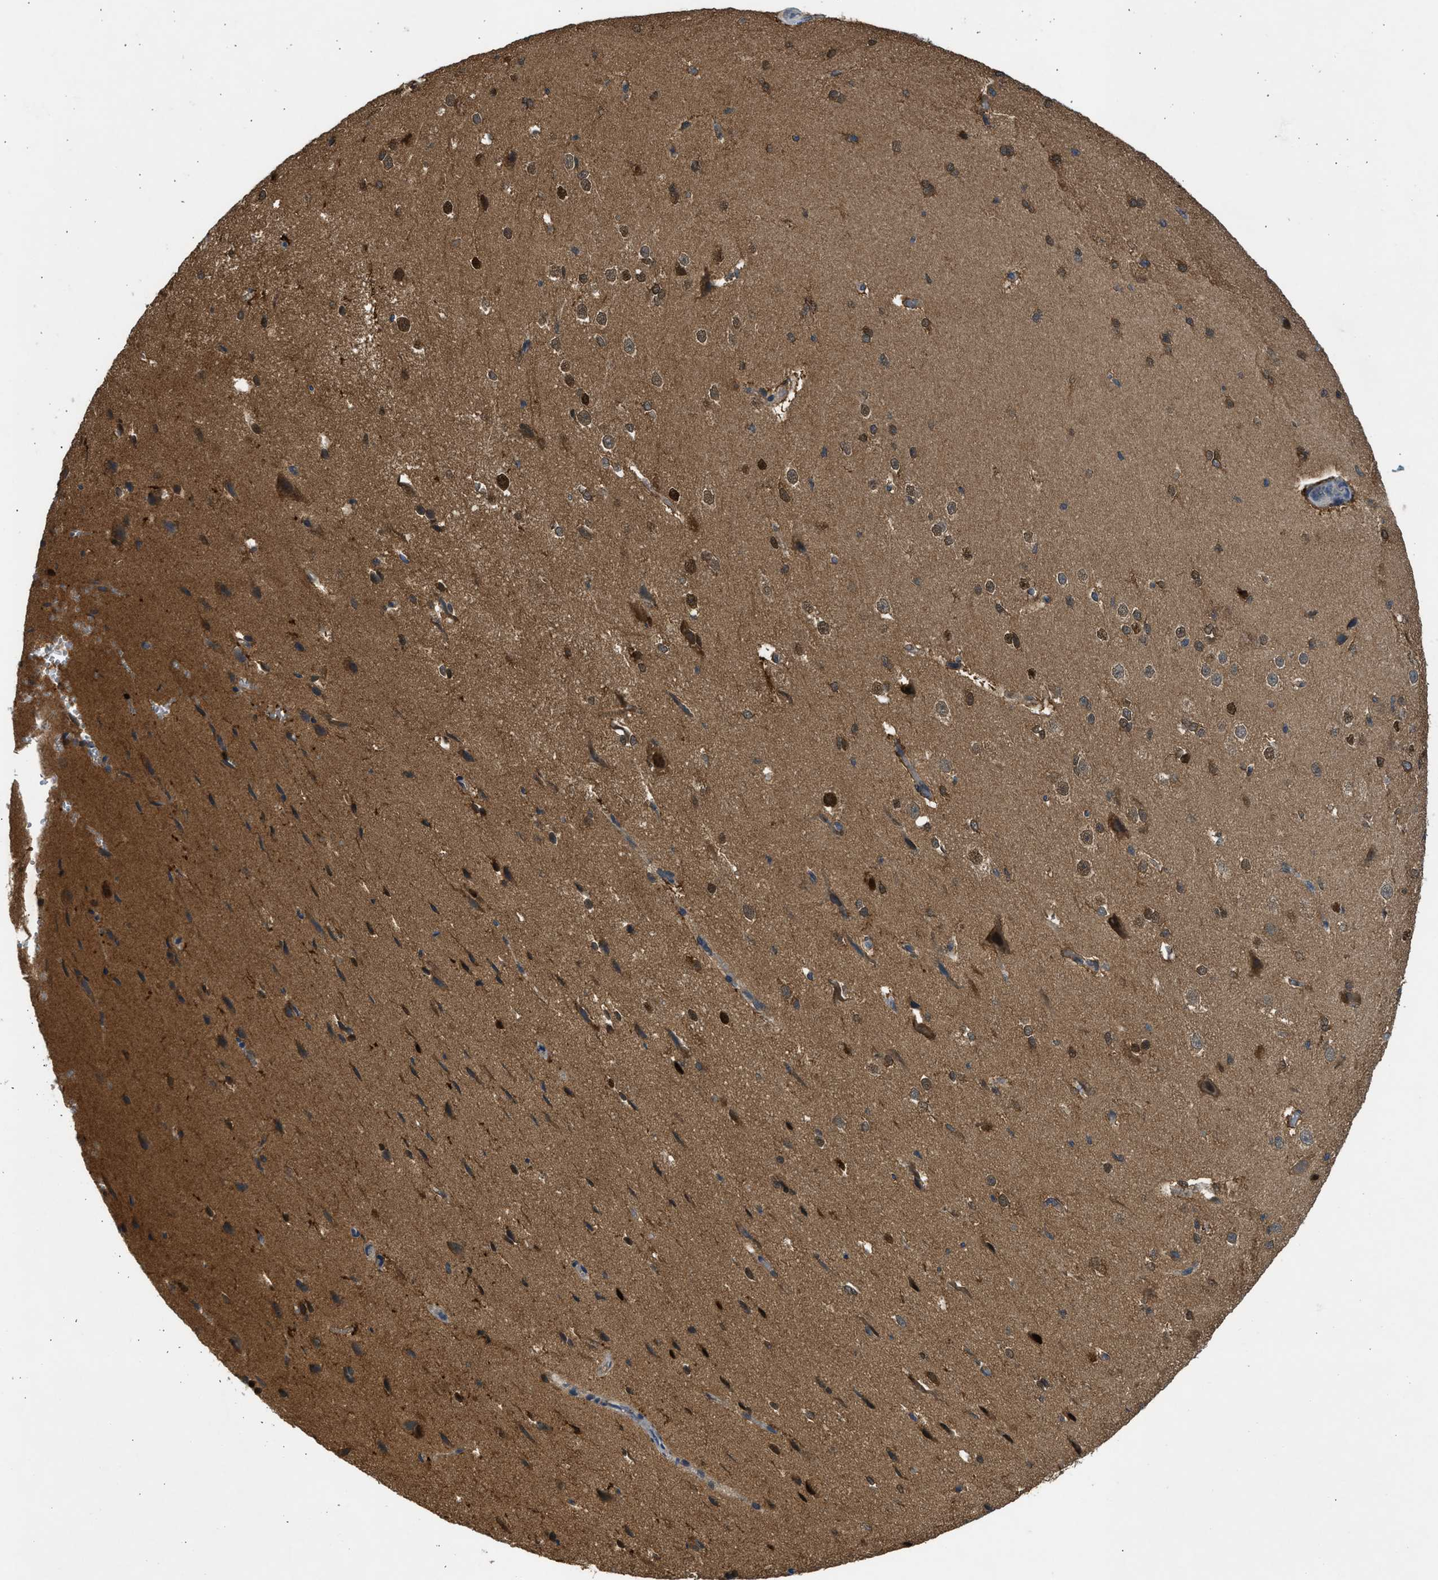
{"staining": {"intensity": "negative", "quantity": "none", "location": "none"}, "tissue": "cerebral cortex", "cell_type": "Endothelial cells", "image_type": "normal", "snomed": [{"axis": "morphology", "description": "Normal tissue, NOS"}, {"axis": "morphology", "description": "Developmental malformation"}, {"axis": "topography", "description": "Cerebral cortex"}], "caption": "Endothelial cells are negative for protein expression in normal human cerebral cortex. (Stains: DAB (3,3'-diaminobenzidine) IHC with hematoxylin counter stain, Microscopy: brightfield microscopy at high magnification).", "gene": "MAPK7", "patient": {"sex": "female", "age": 30}}